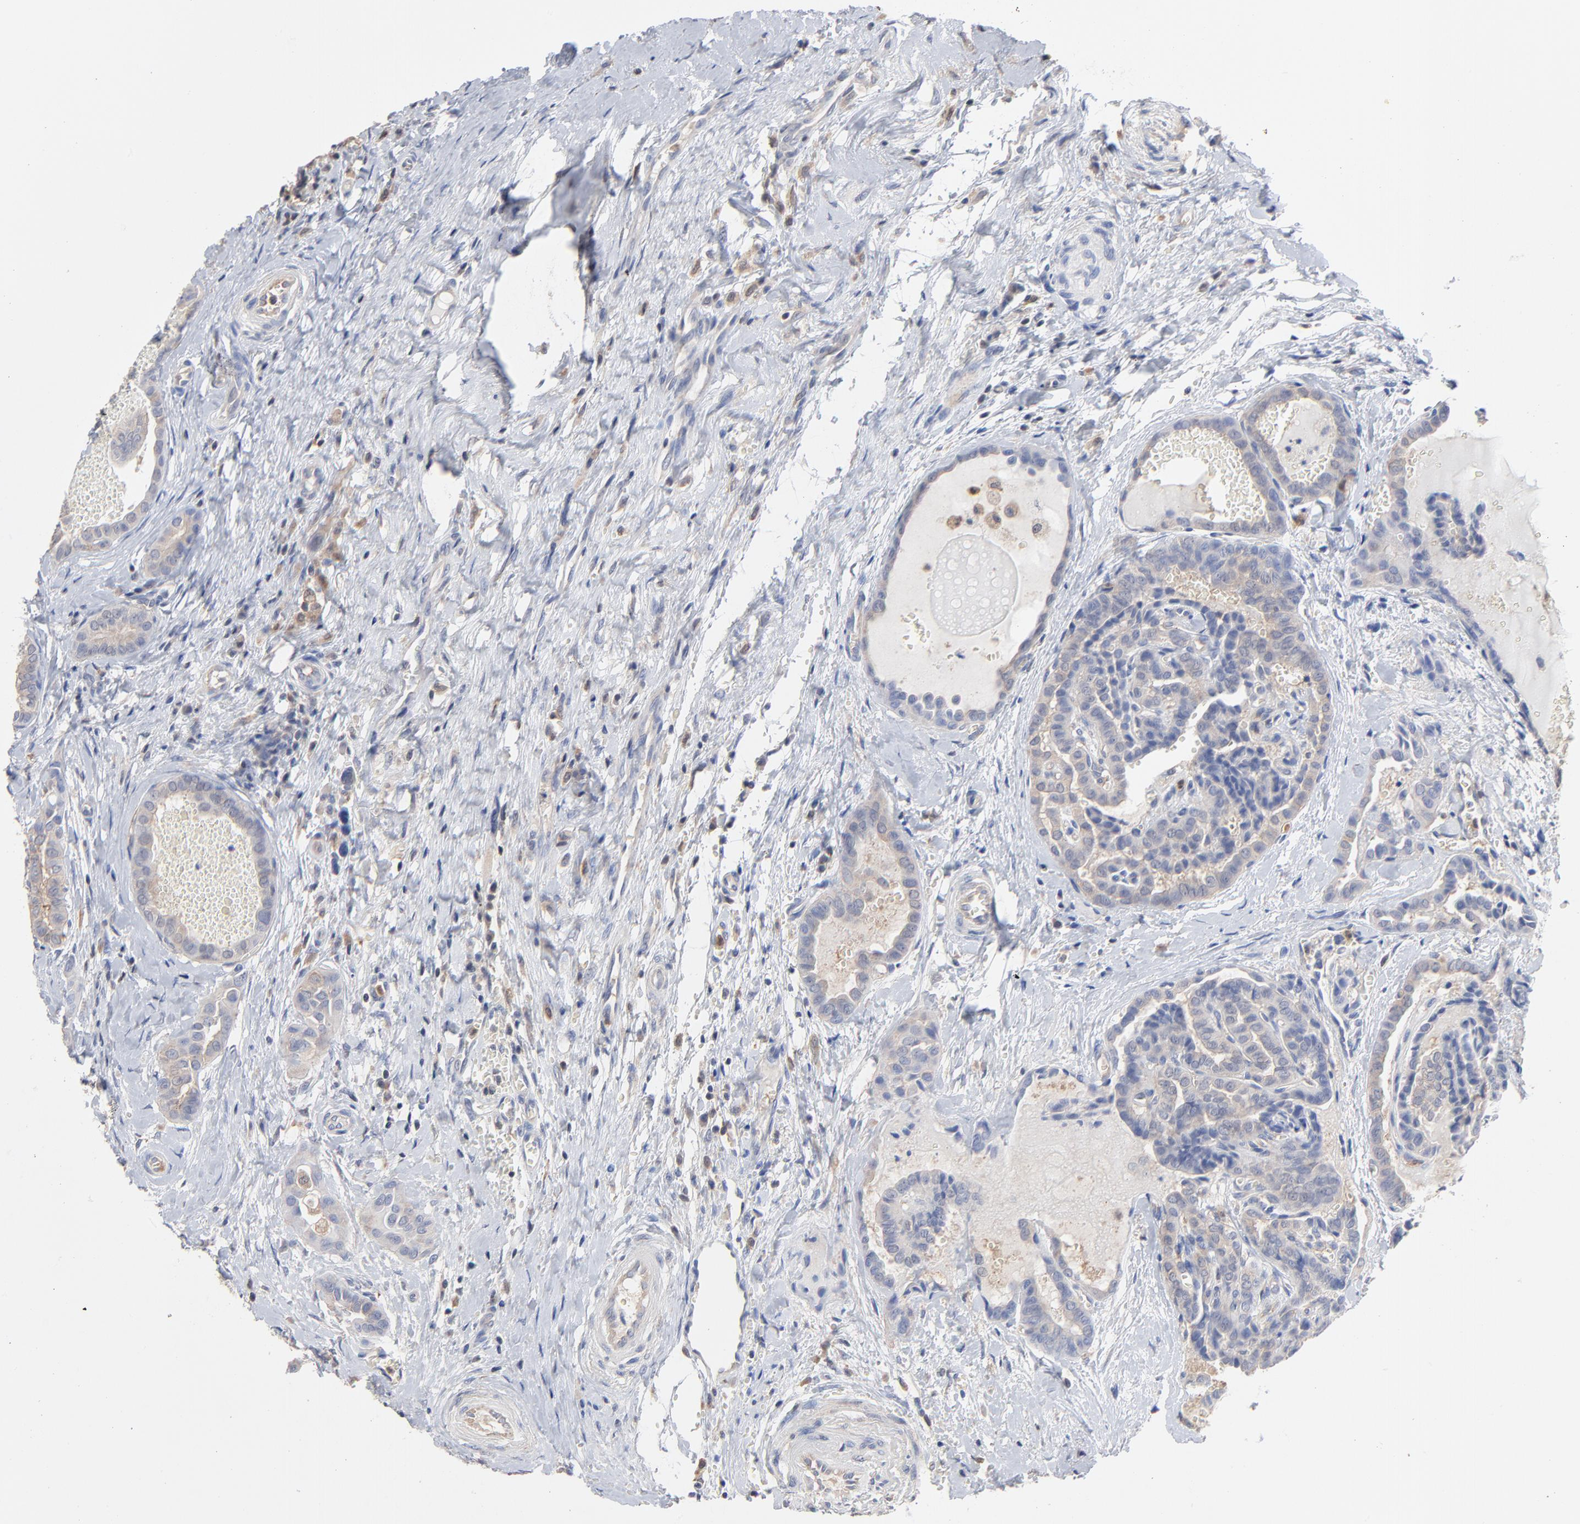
{"staining": {"intensity": "weak", "quantity": "<25%", "location": "cytoplasmic/membranous"}, "tissue": "thyroid cancer", "cell_type": "Tumor cells", "image_type": "cancer", "snomed": [{"axis": "morphology", "description": "Carcinoma, NOS"}, {"axis": "topography", "description": "Thyroid gland"}], "caption": "This is a histopathology image of immunohistochemistry staining of thyroid carcinoma, which shows no expression in tumor cells.", "gene": "CAB39L", "patient": {"sex": "female", "age": 91}}